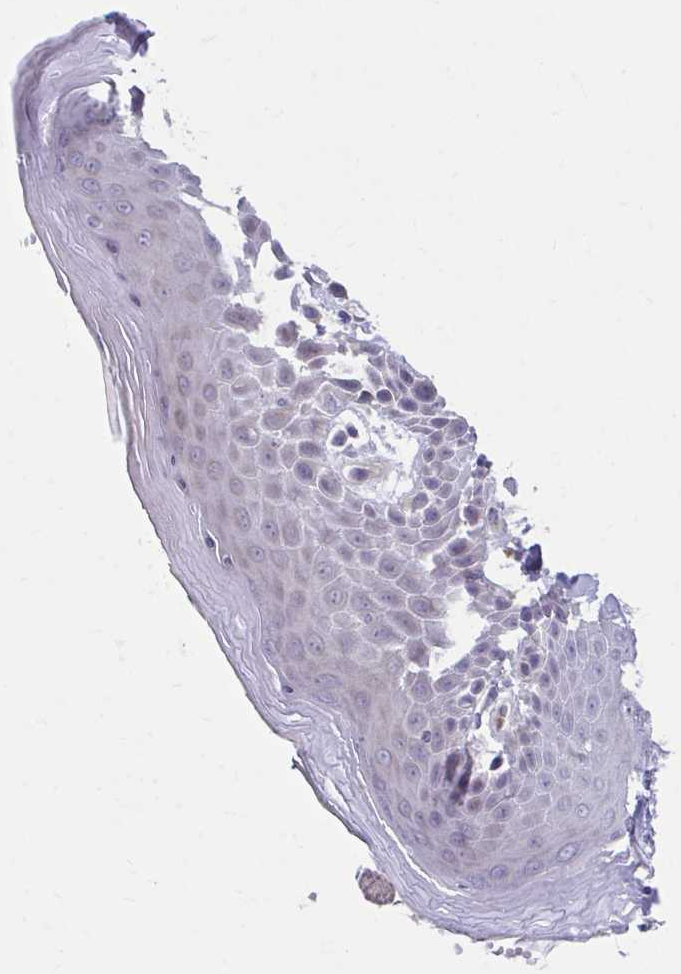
{"staining": {"intensity": "negative", "quantity": "none", "location": "none"}, "tissue": "skin", "cell_type": "Epidermal cells", "image_type": "normal", "snomed": [{"axis": "morphology", "description": "Normal tissue, NOS"}, {"axis": "topography", "description": "Peripheral nerve tissue"}], "caption": "Epidermal cells are negative for protein expression in benign human skin. (Stains: DAB (3,3'-diaminobenzidine) immunohistochemistry (IHC) with hematoxylin counter stain, Microscopy: brightfield microscopy at high magnification).", "gene": "SLAMF7", "patient": {"sex": "male", "age": 51}}